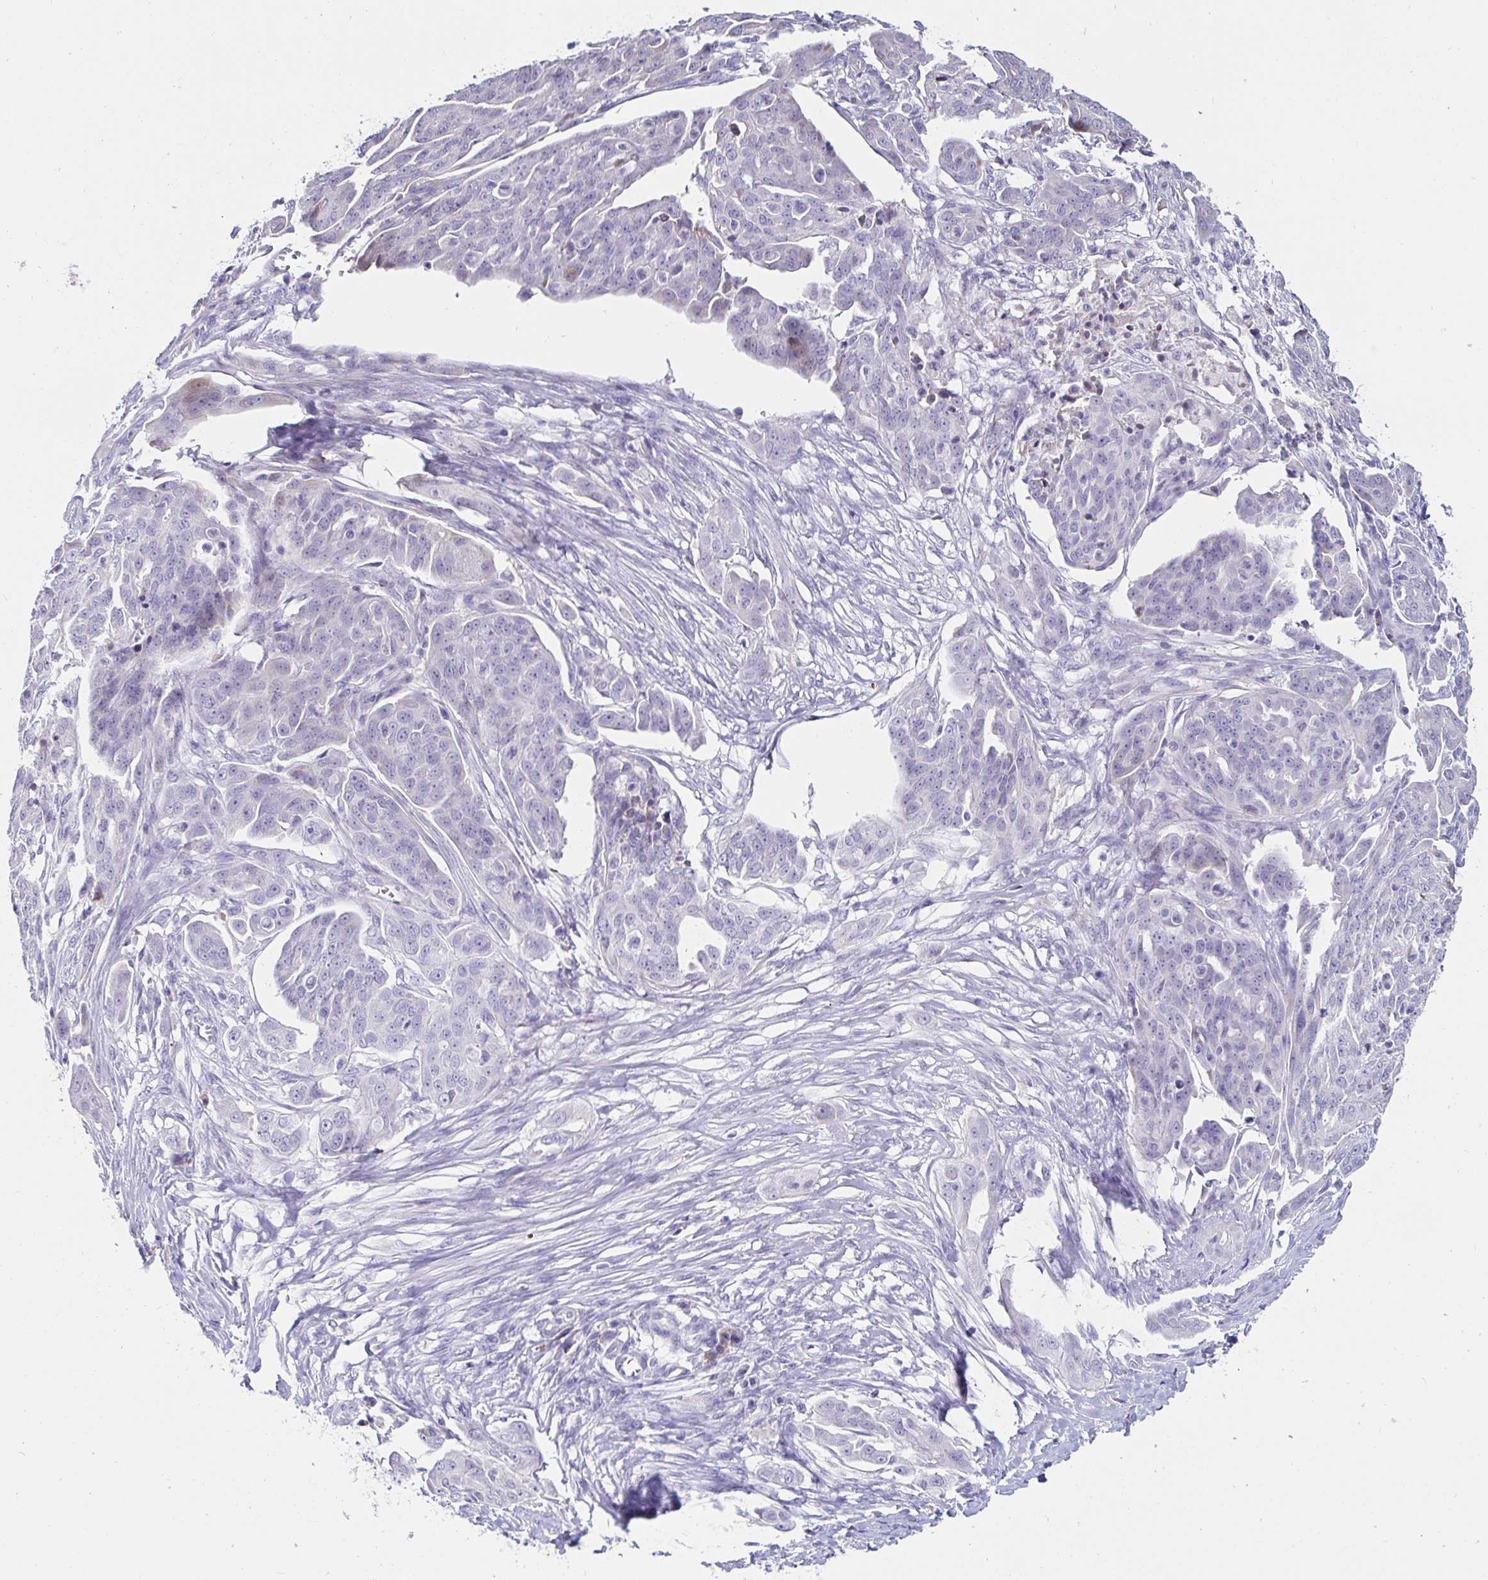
{"staining": {"intensity": "negative", "quantity": "none", "location": "none"}, "tissue": "ovarian cancer", "cell_type": "Tumor cells", "image_type": "cancer", "snomed": [{"axis": "morphology", "description": "Carcinoma, endometroid"}, {"axis": "topography", "description": "Ovary"}], "caption": "Human ovarian cancer stained for a protein using IHC displays no positivity in tumor cells.", "gene": "C4orf17", "patient": {"sex": "female", "age": 70}}